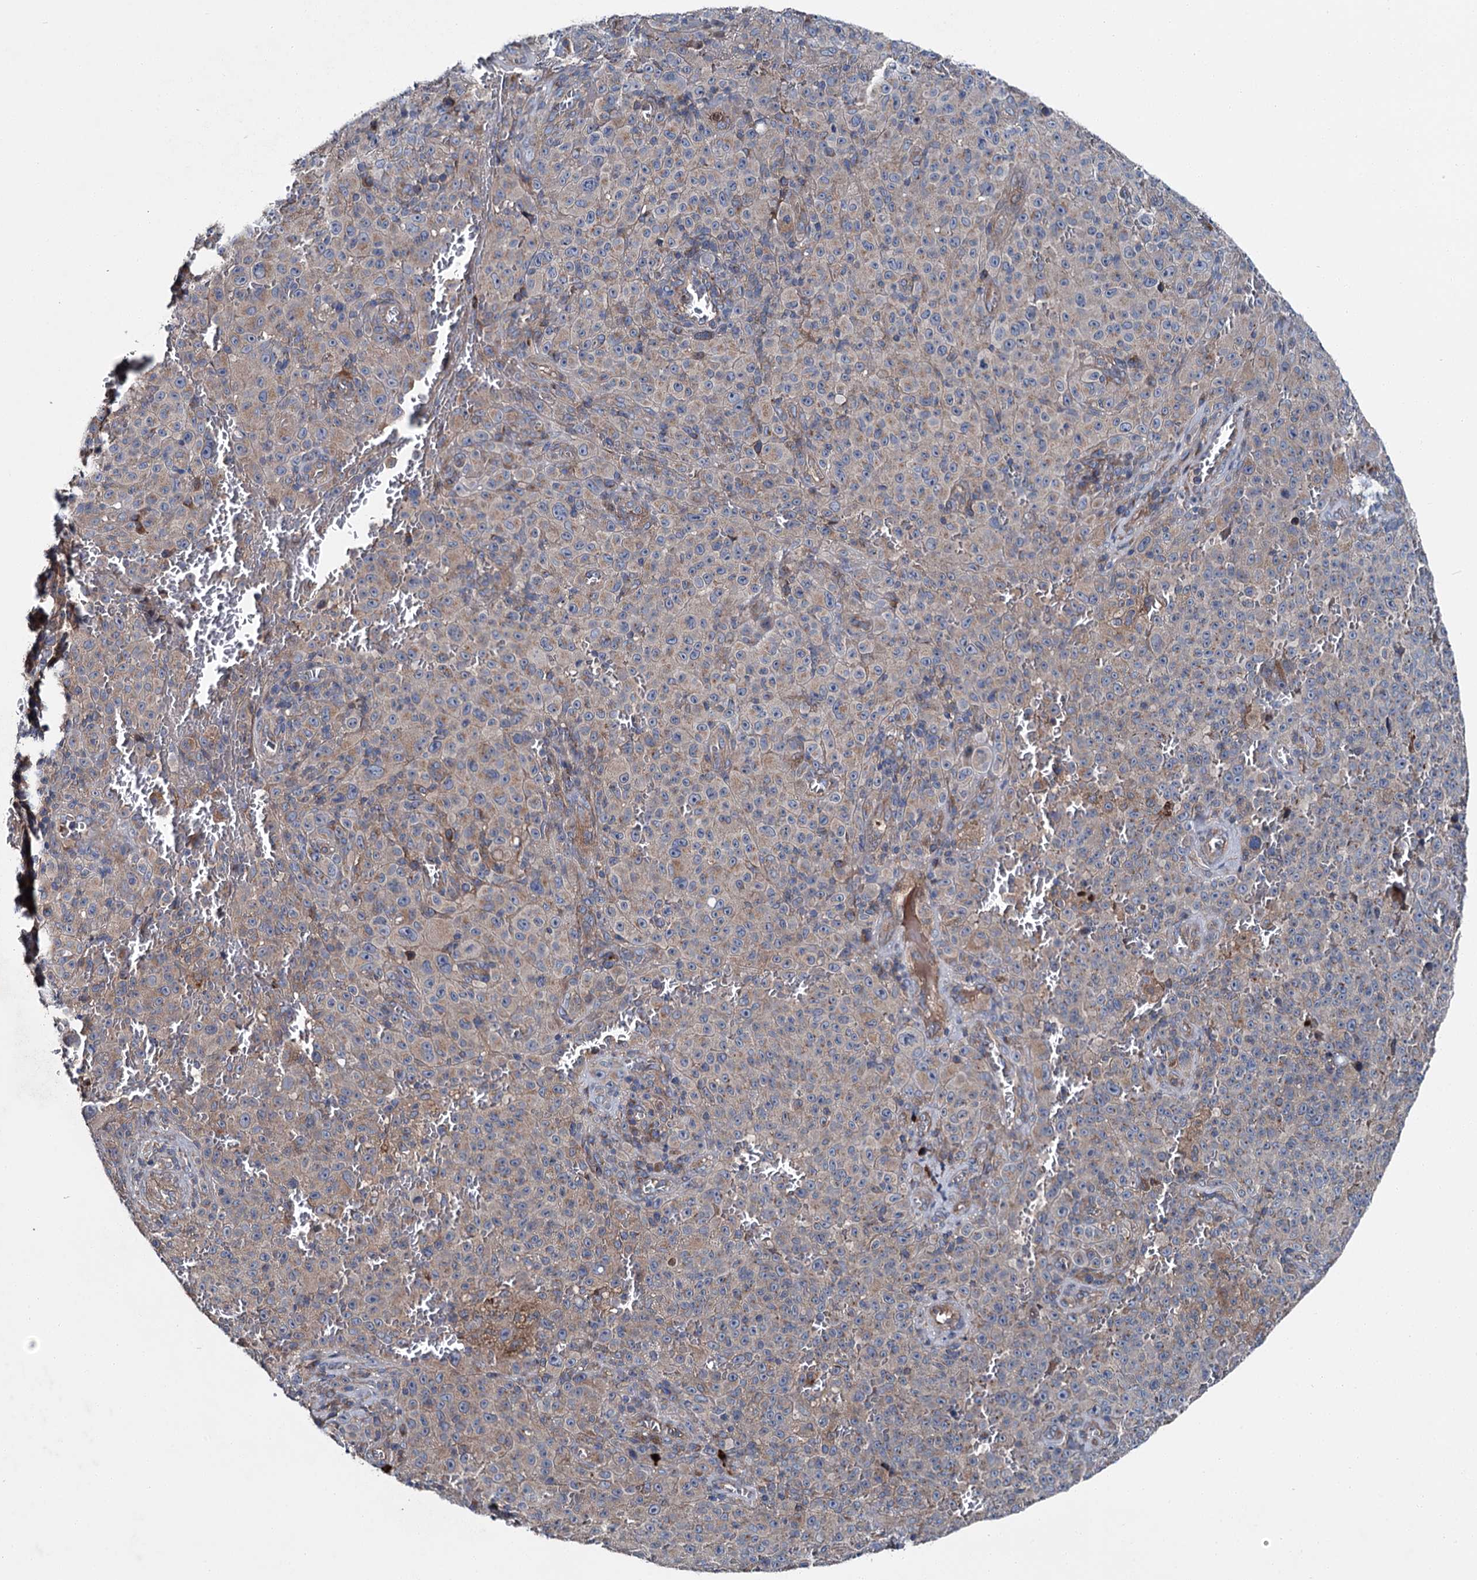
{"staining": {"intensity": "weak", "quantity": "25%-75%", "location": "cytoplasmic/membranous"}, "tissue": "melanoma", "cell_type": "Tumor cells", "image_type": "cancer", "snomed": [{"axis": "morphology", "description": "Malignant melanoma, NOS"}, {"axis": "topography", "description": "Skin"}], "caption": "Immunohistochemical staining of human melanoma shows low levels of weak cytoplasmic/membranous positivity in approximately 25%-75% of tumor cells.", "gene": "SLC22A25", "patient": {"sex": "female", "age": 82}}